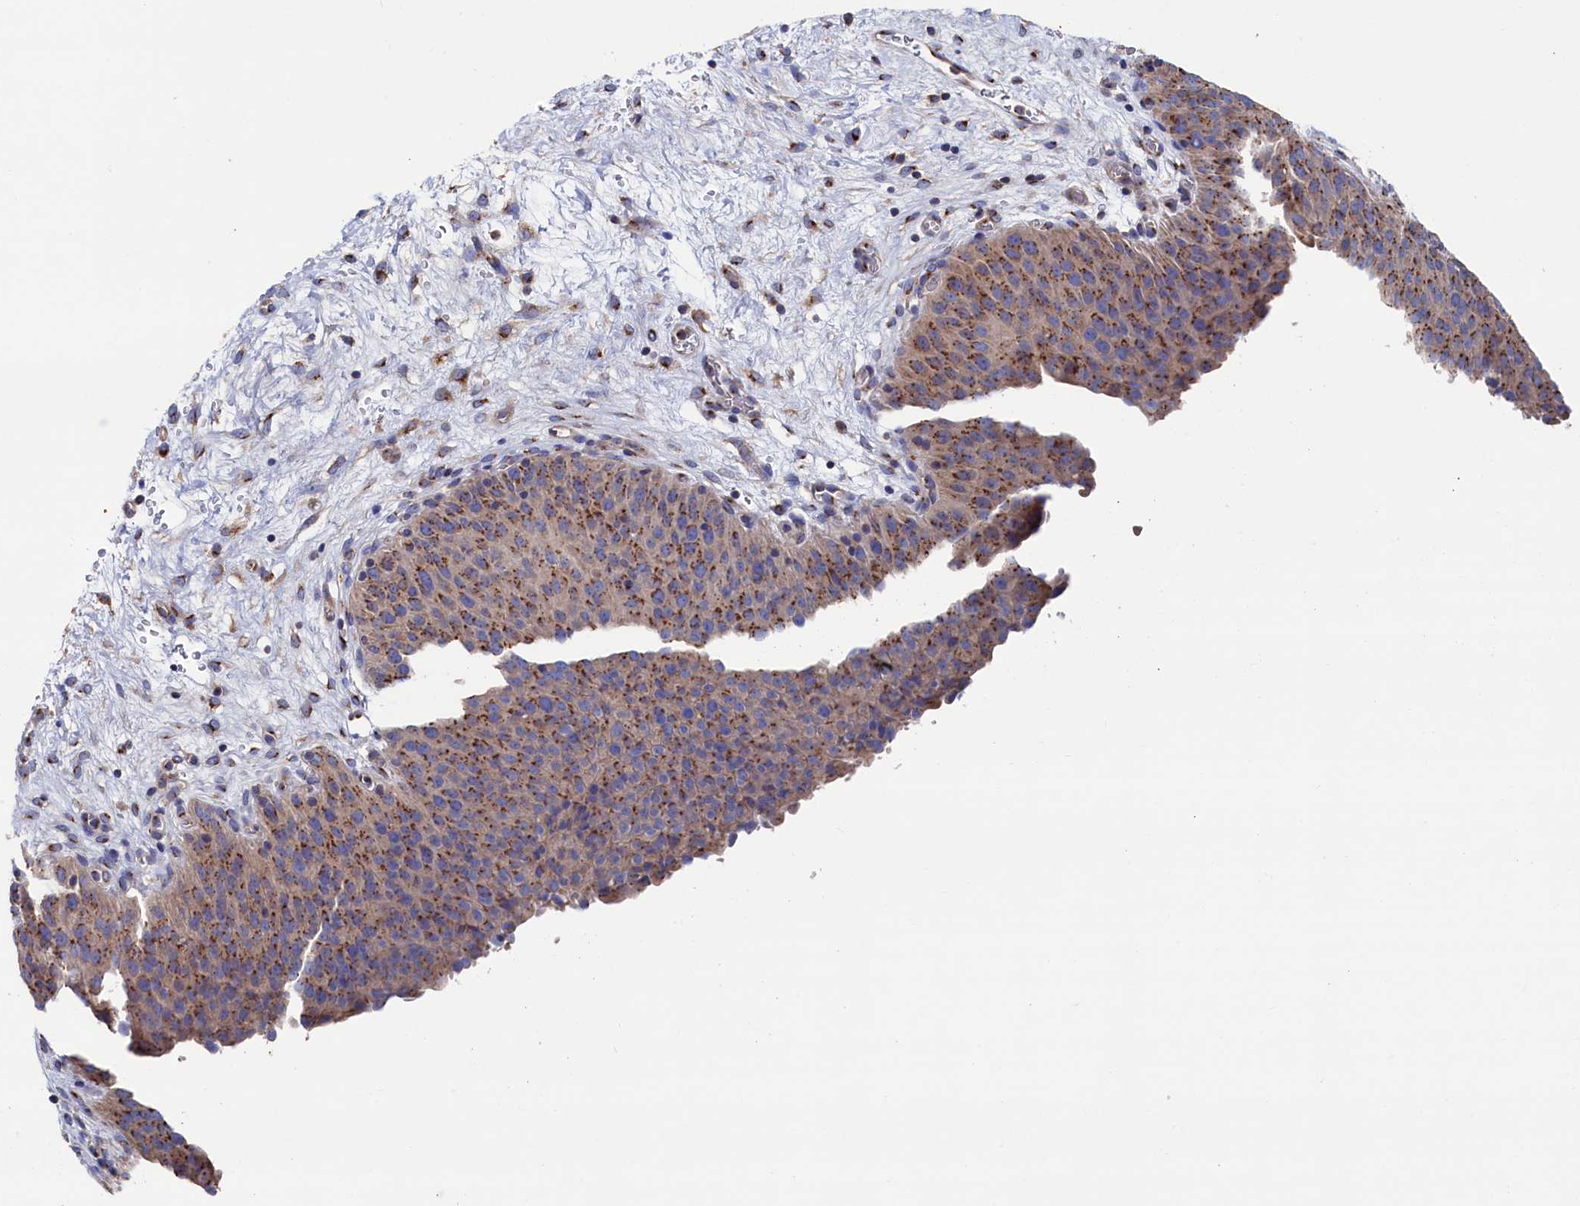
{"staining": {"intensity": "moderate", "quantity": ">75%", "location": "cytoplasmic/membranous"}, "tissue": "urinary bladder", "cell_type": "Urothelial cells", "image_type": "normal", "snomed": [{"axis": "morphology", "description": "Normal tissue, NOS"}, {"axis": "morphology", "description": "Dysplasia, NOS"}, {"axis": "topography", "description": "Urinary bladder"}], "caption": "The immunohistochemical stain highlights moderate cytoplasmic/membranous staining in urothelial cells of unremarkable urinary bladder.", "gene": "PRRC1", "patient": {"sex": "male", "age": 35}}